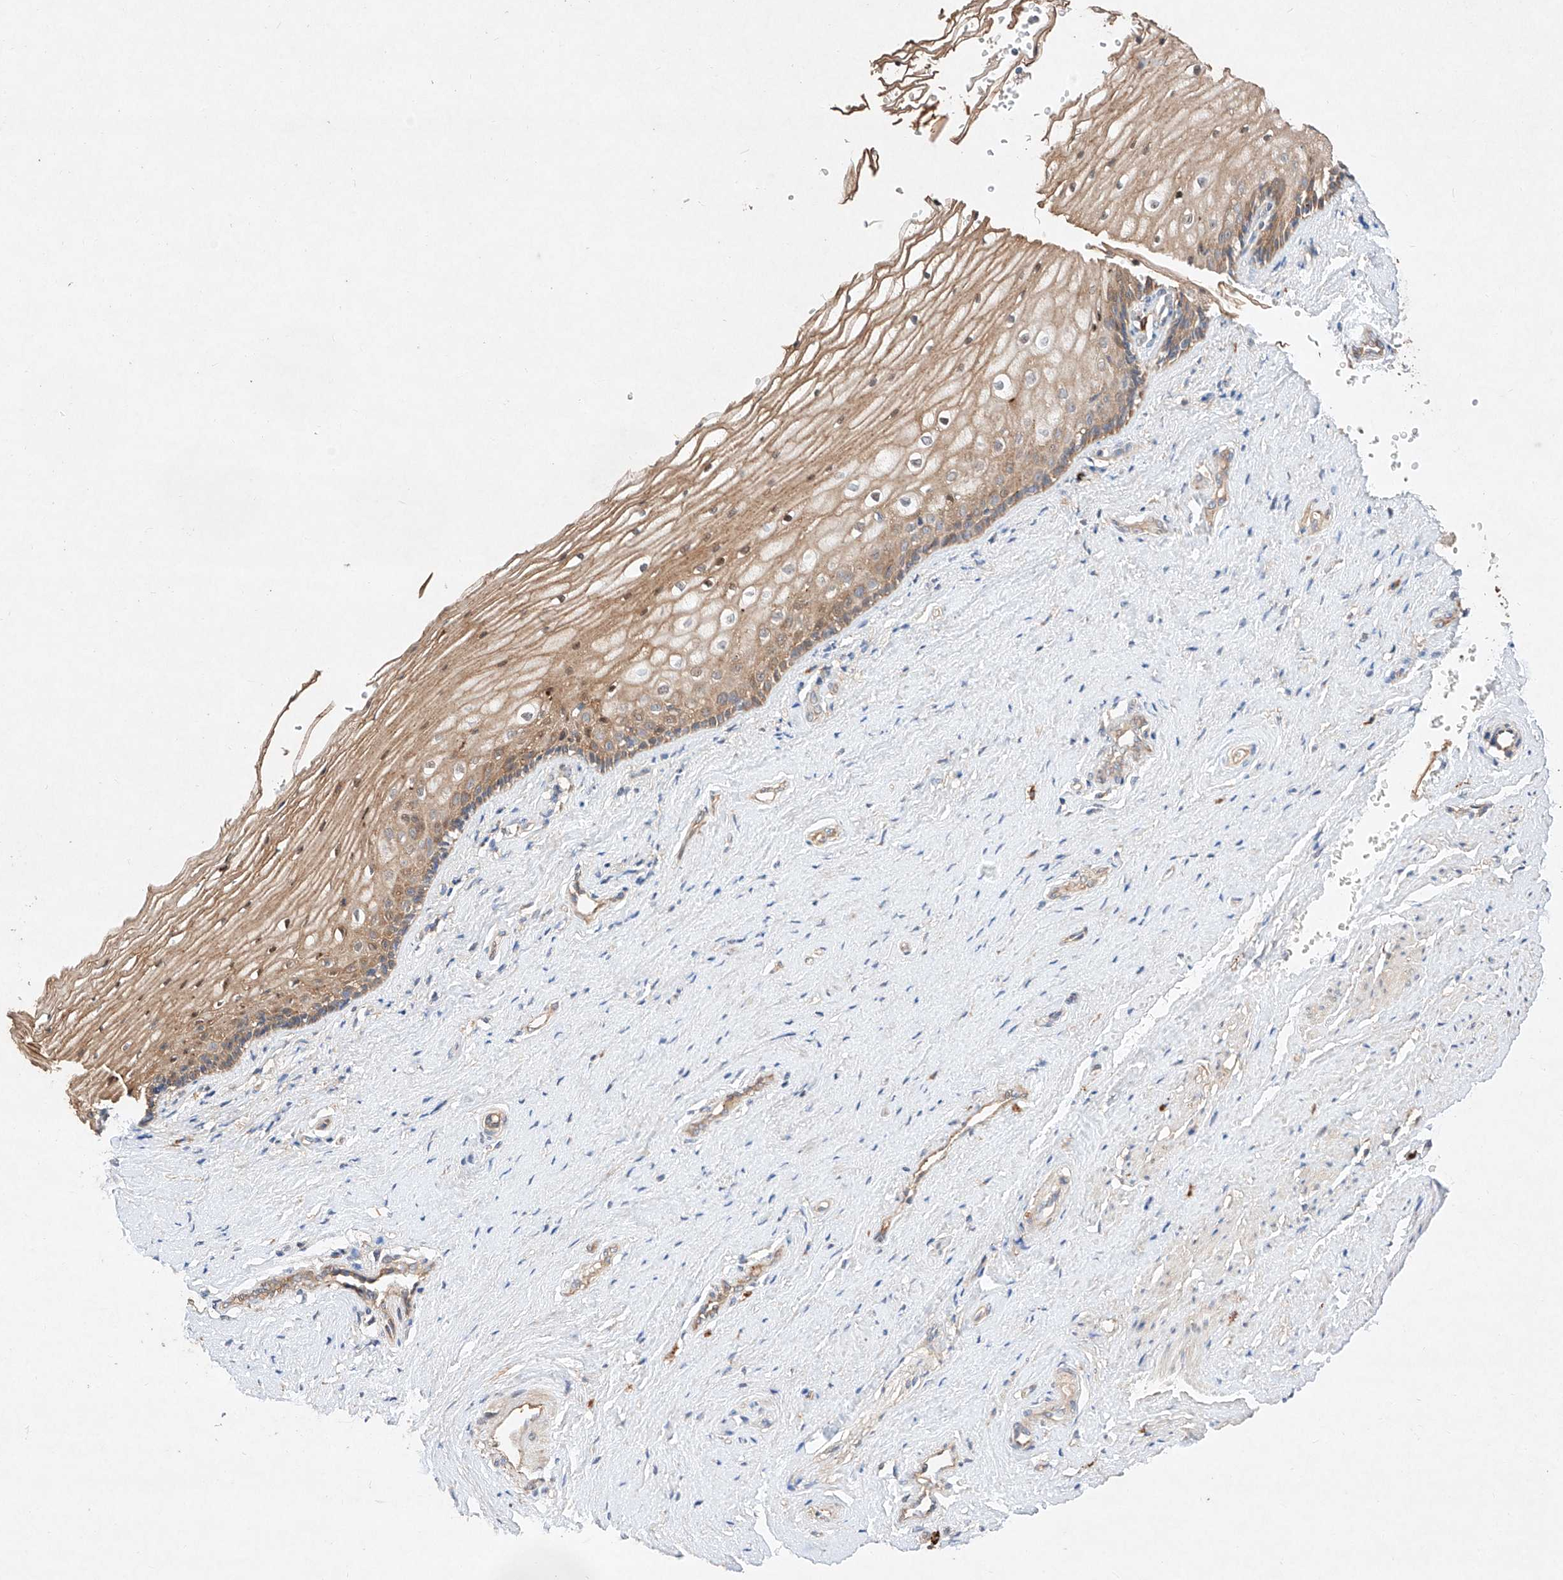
{"staining": {"intensity": "weak", "quantity": ">75%", "location": "cytoplasmic/membranous"}, "tissue": "vagina", "cell_type": "Squamous epithelial cells", "image_type": "normal", "snomed": [{"axis": "morphology", "description": "Normal tissue, NOS"}, {"axis": "topography", "description": "Vagina"}], "caption": "The histopathology image exhibits a brown stain indicating the presence of a protein in the cytoplasmic/membranous of squamous epithelial cells in vagina. (brown staining indicates protein expression, while blue staining denotes nuclei).", "gene": "C6orf62", "patient": {"sex": "female", "age": 46}}